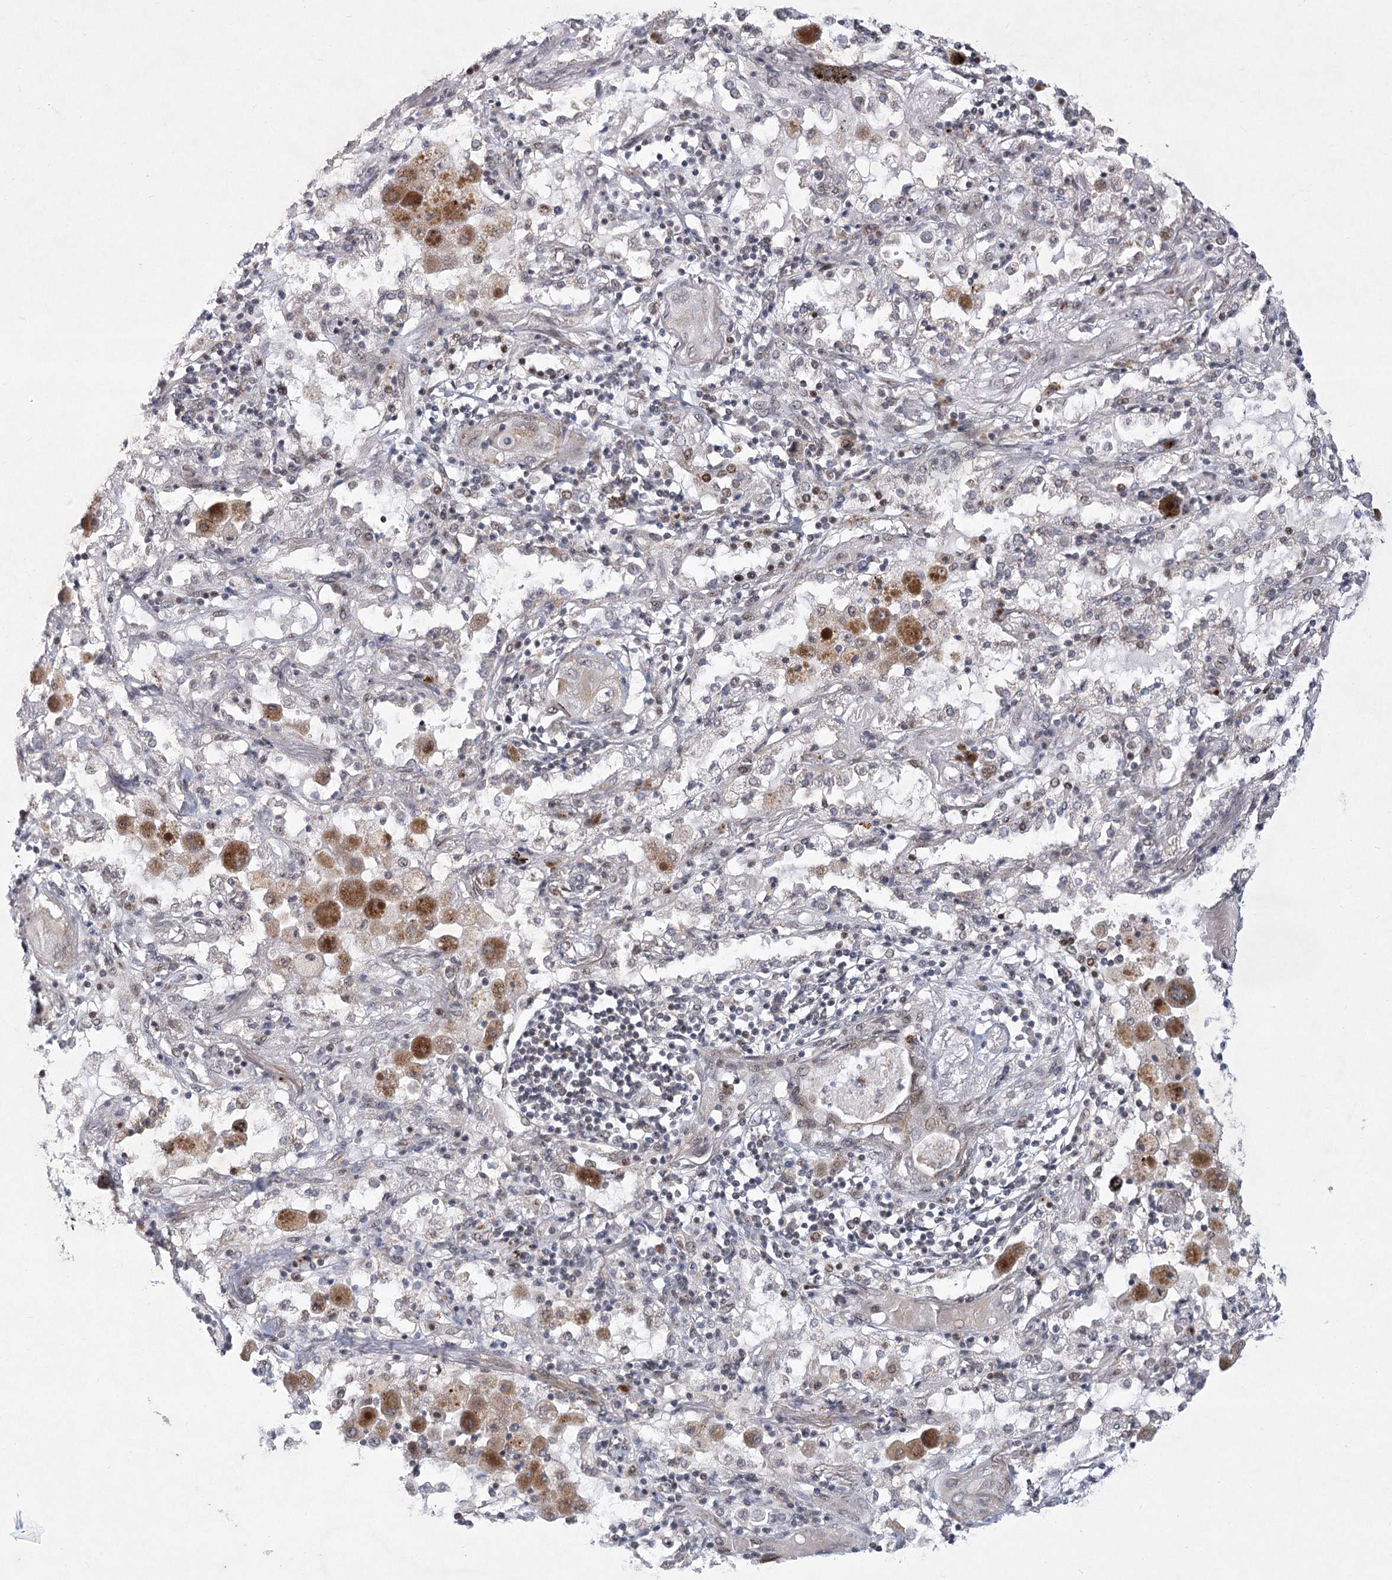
{"staining": {"intensity": "negative", "quantity": "none", "location": "none"}, "tissue": "lung cancer", "cell_type": "Tumor cells", "image_type": "cancer", "snomed": [{"axis": "morphology", "description": "Squamous cell carcinoma, NOS"}, {"axis": "topography", "description": "Lung"}], "caption": "Histopathology image shows no significant protein staining in tumor cells of lung squamous cell carcinoma.", "gene": "CIB4", "patient": {"sex": "female", "age": 47}}